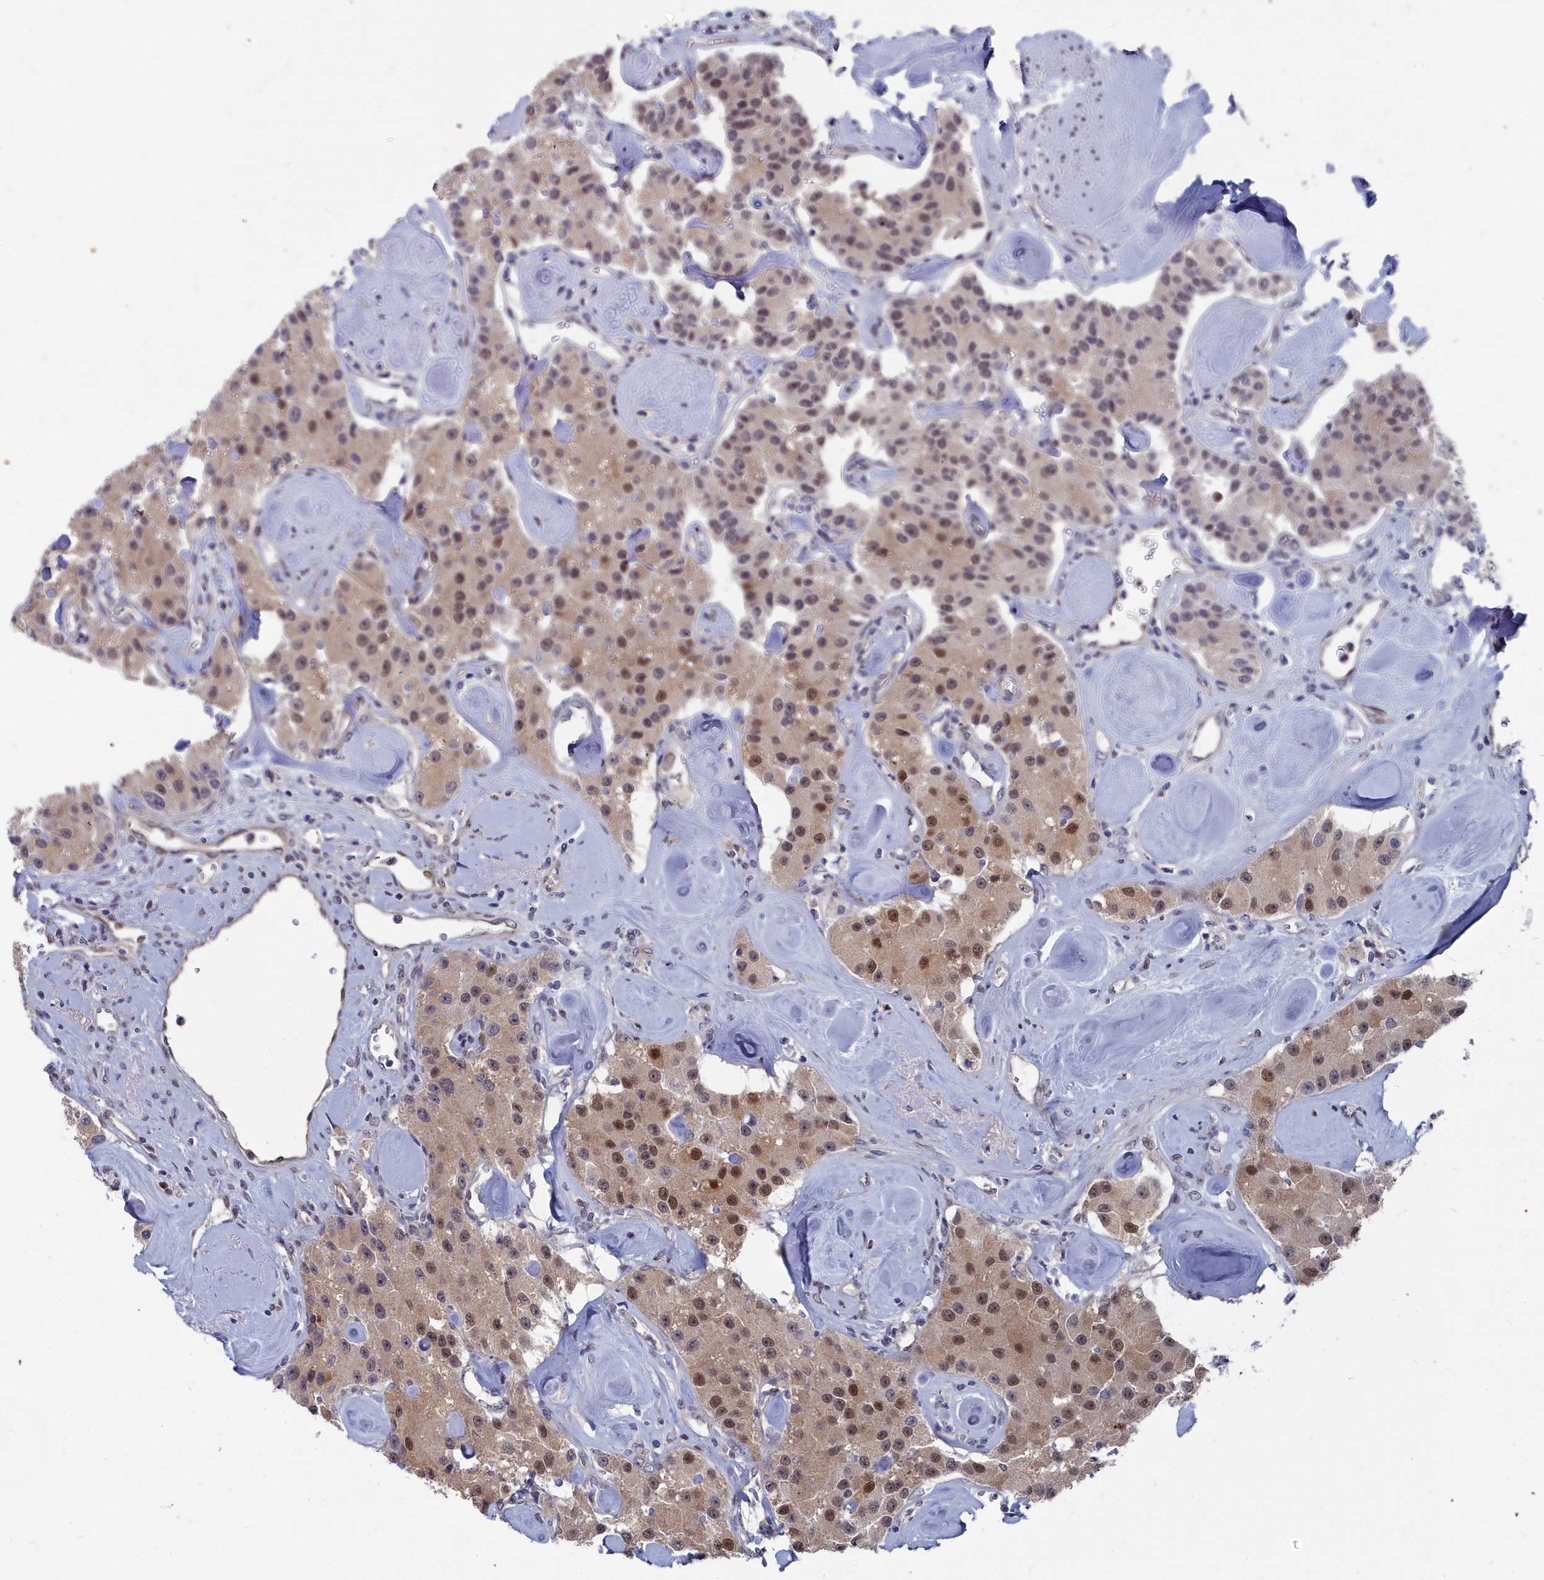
{"staining": {"intensity": "moderate", "quantity": ">75%", "location": "cytoplasmic/membranous,nuclear"}, "tissue": "carcinoid", "cell_type": "Tumor cells", "image_type": "cancer", "snomed": [{"axis": "morphology", "description": "Carcinoid, malignant, NOS"}, {"axis": "topography", "description": "Pancreas"}], "caption": "Protein expression analysis of malignant carcinoid exhibits moderate cytoplasmic/membranous and nuclear expression in about >75% of tumor cells. The protein of interest is shown in brown color, while the nuclei are stained blue.", "gene": "RPS27A", "patient": {"sex": "male", "age": 41}}